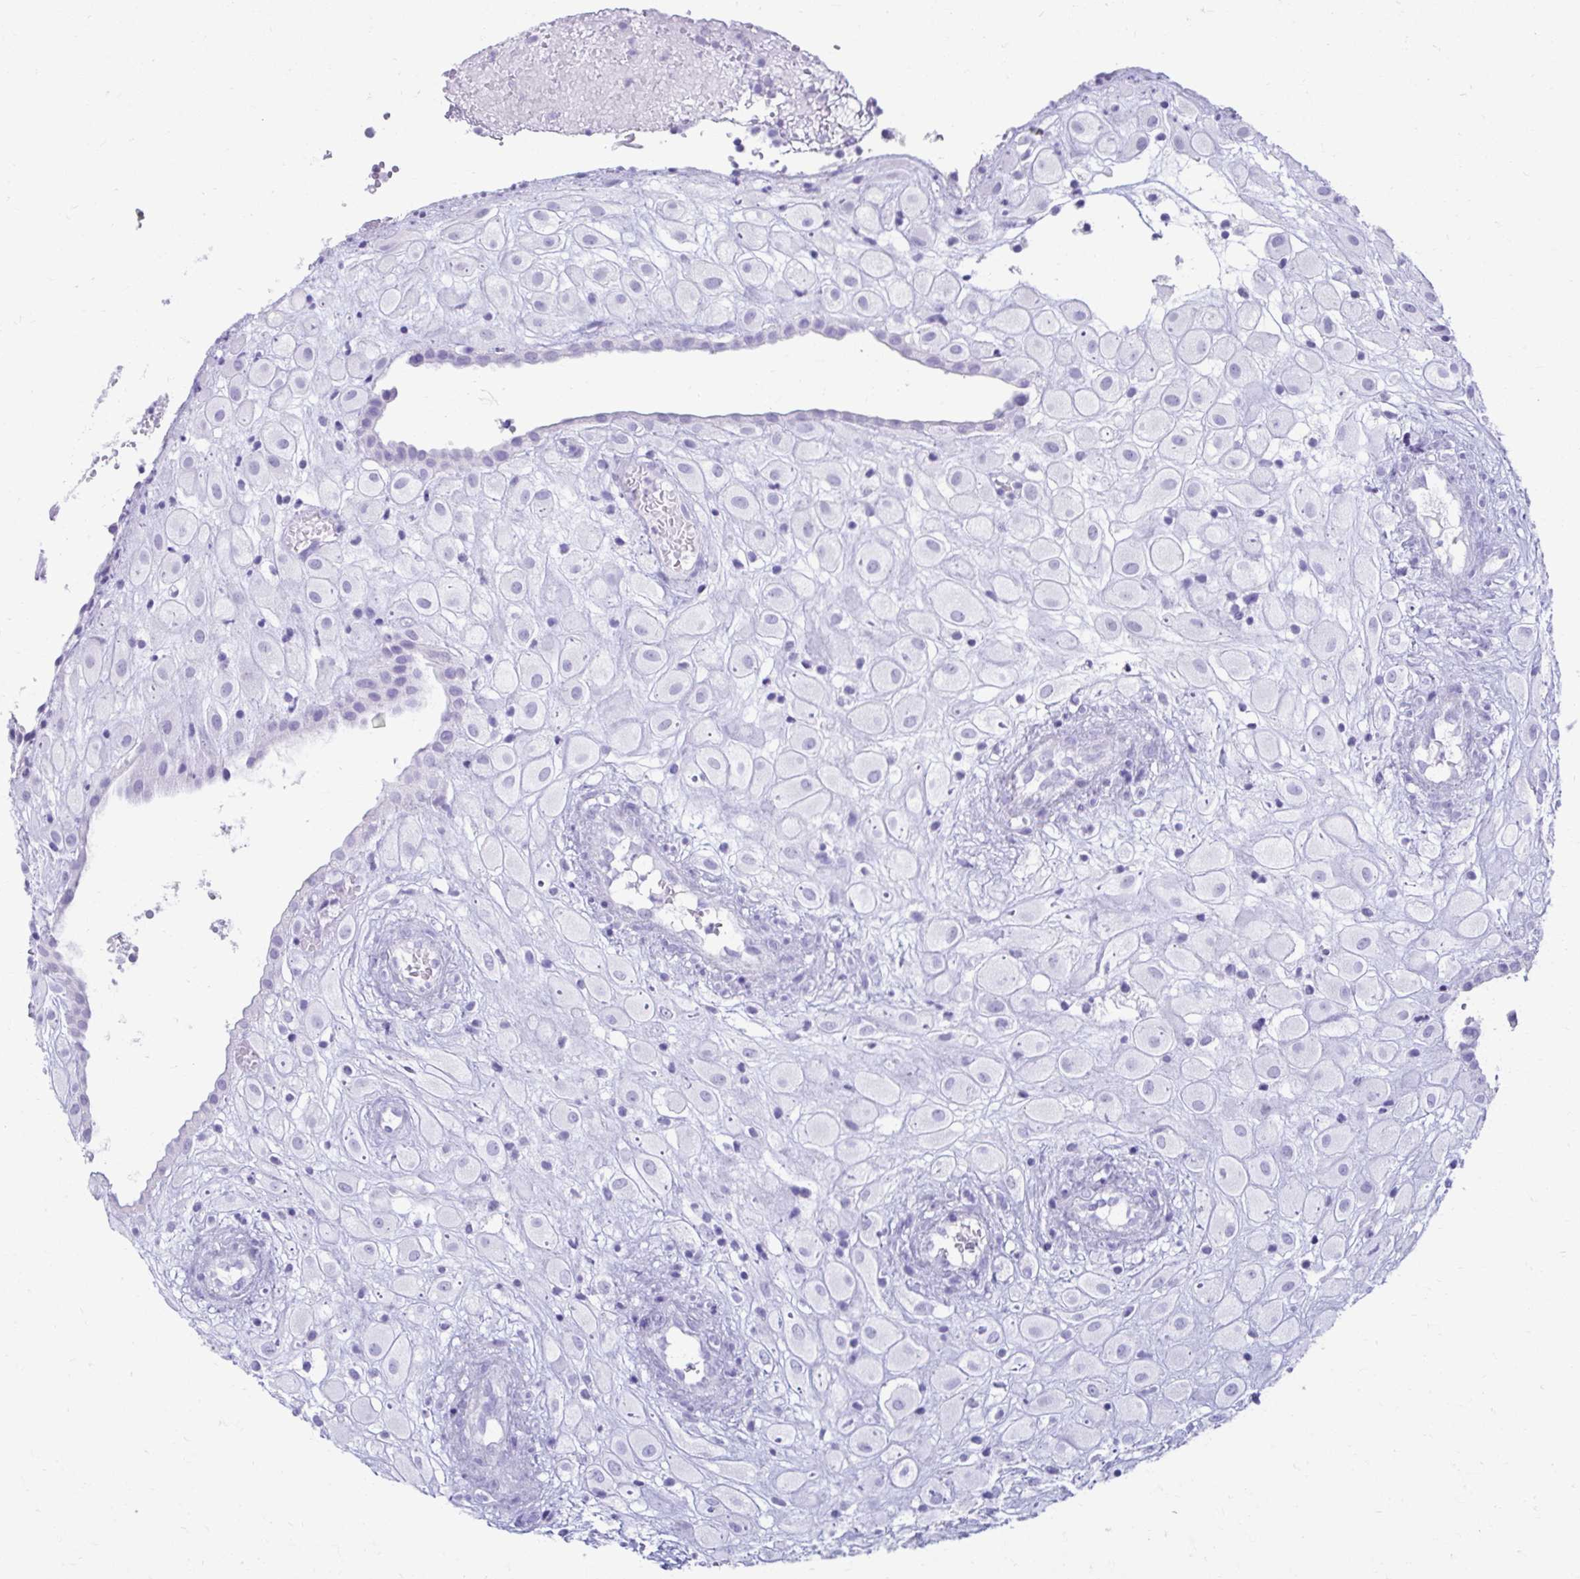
{"staining": {"intensity": "negative", "quantity": "none", "location": "none"}, "tissue": "placenta", "cell_type": "Decidual cells", "image_type": "normal", "snomed": [{"axis": "morphology", "description": "Normal tissue, NOS"}, {"axis": "topography", "description": "Placenta"}], "caption": "DAB immunohistochemical staining of benign human placenta demonstrates no significant expression in decidual cells.", "gene": "ATP4B", "patient": {"sex": "female", "age": 24}}